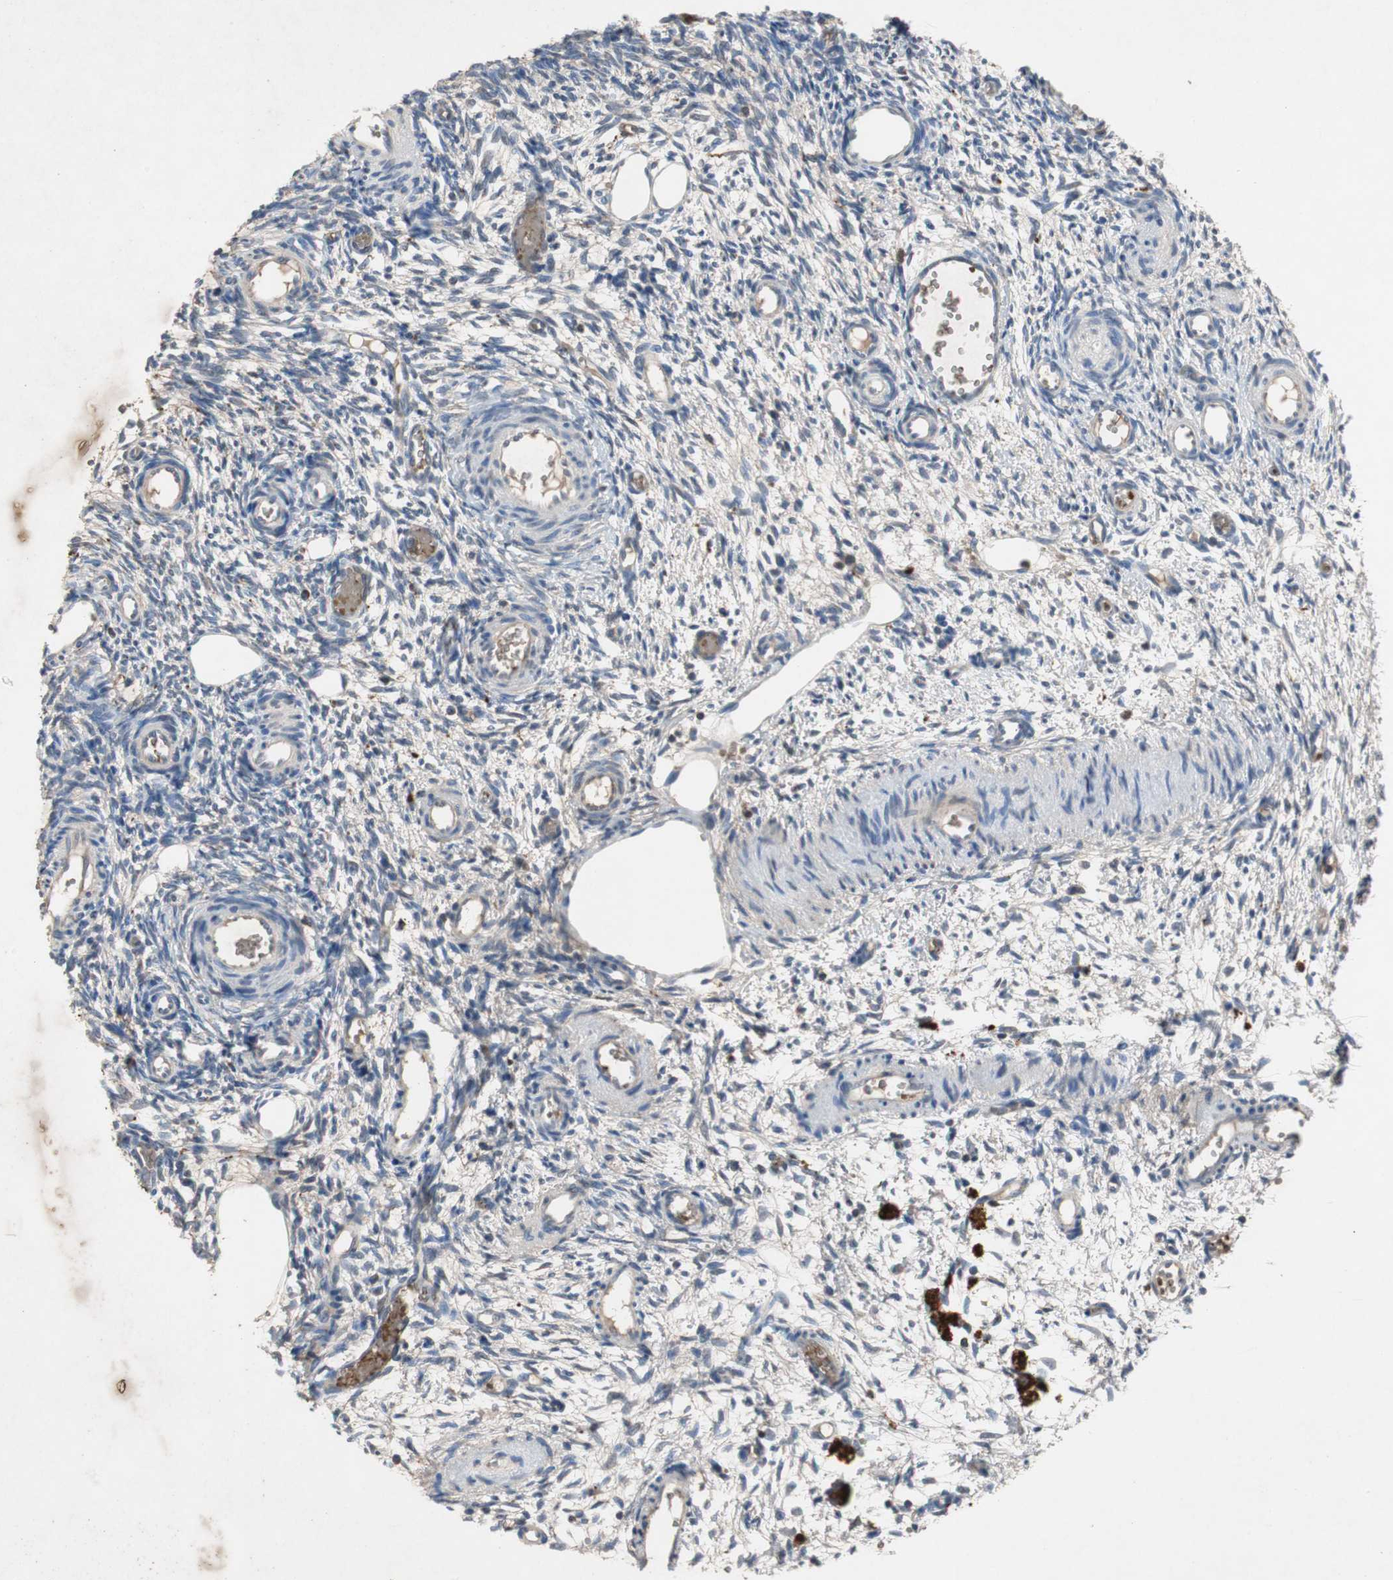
{"staining": {"intensity": "weak", "quantity": "25%-75%", "location": "cytoplasmic/membranous"}, "tissue": "ovary", "cell_type": "Follicle cells", "image_type": "normal", "snomed": [{"axis": "morphology", "description": "Normal tissue, NOS"}, {"axis": "topography", "description": "Ovary"}], "caption": "Weak cytoplasmic/membranous staining for a protein is appreciated in about 25%-75% of follicle cells of benign ovary using immunohistochemistry.", "gene": "CALB2", "patient": {"sex": "female", "age": 35}}